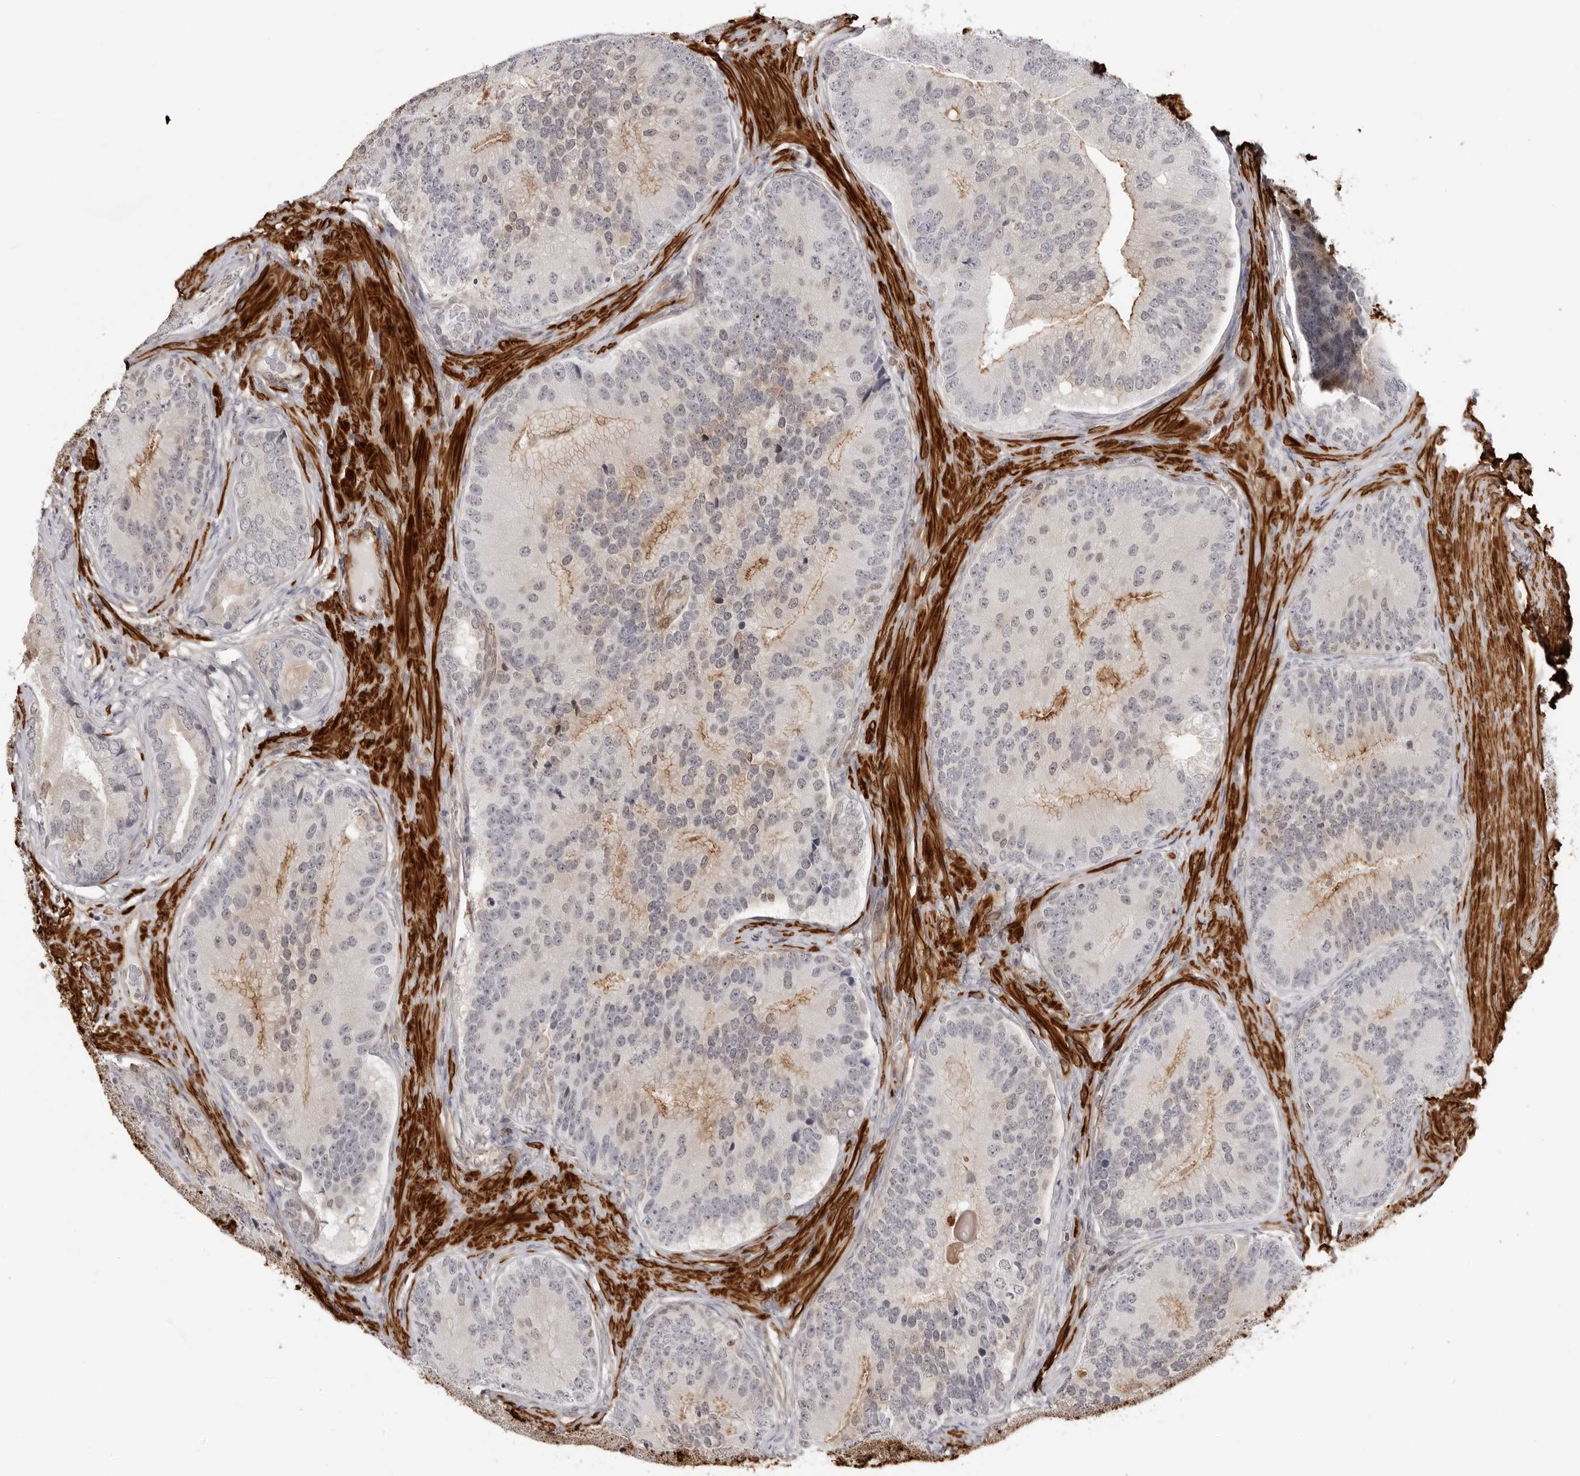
{"staining": {"intensity": "moderate", "quantity": "<25%", "location": "cytoplasmic/membranous"}, "tissue": "prostate cancer", "cell_type": "Tumor cells", "image_type": "cancer", "snomed": [{"axis": "morphology", "description": "Adenocarcinoma, High grade"}, {"axis": "topography", "description": "Prostate"}], "caption": "This micrograph demonstrates immunohistochemistry staining of prostate cancer (high-grade adenocarcinoma), with low moderate cytoplasmic/membranous positivity in approximately <25% of tumor cells.", "gene": "UNK", "patient": {"sex": "male", "age": 70}}